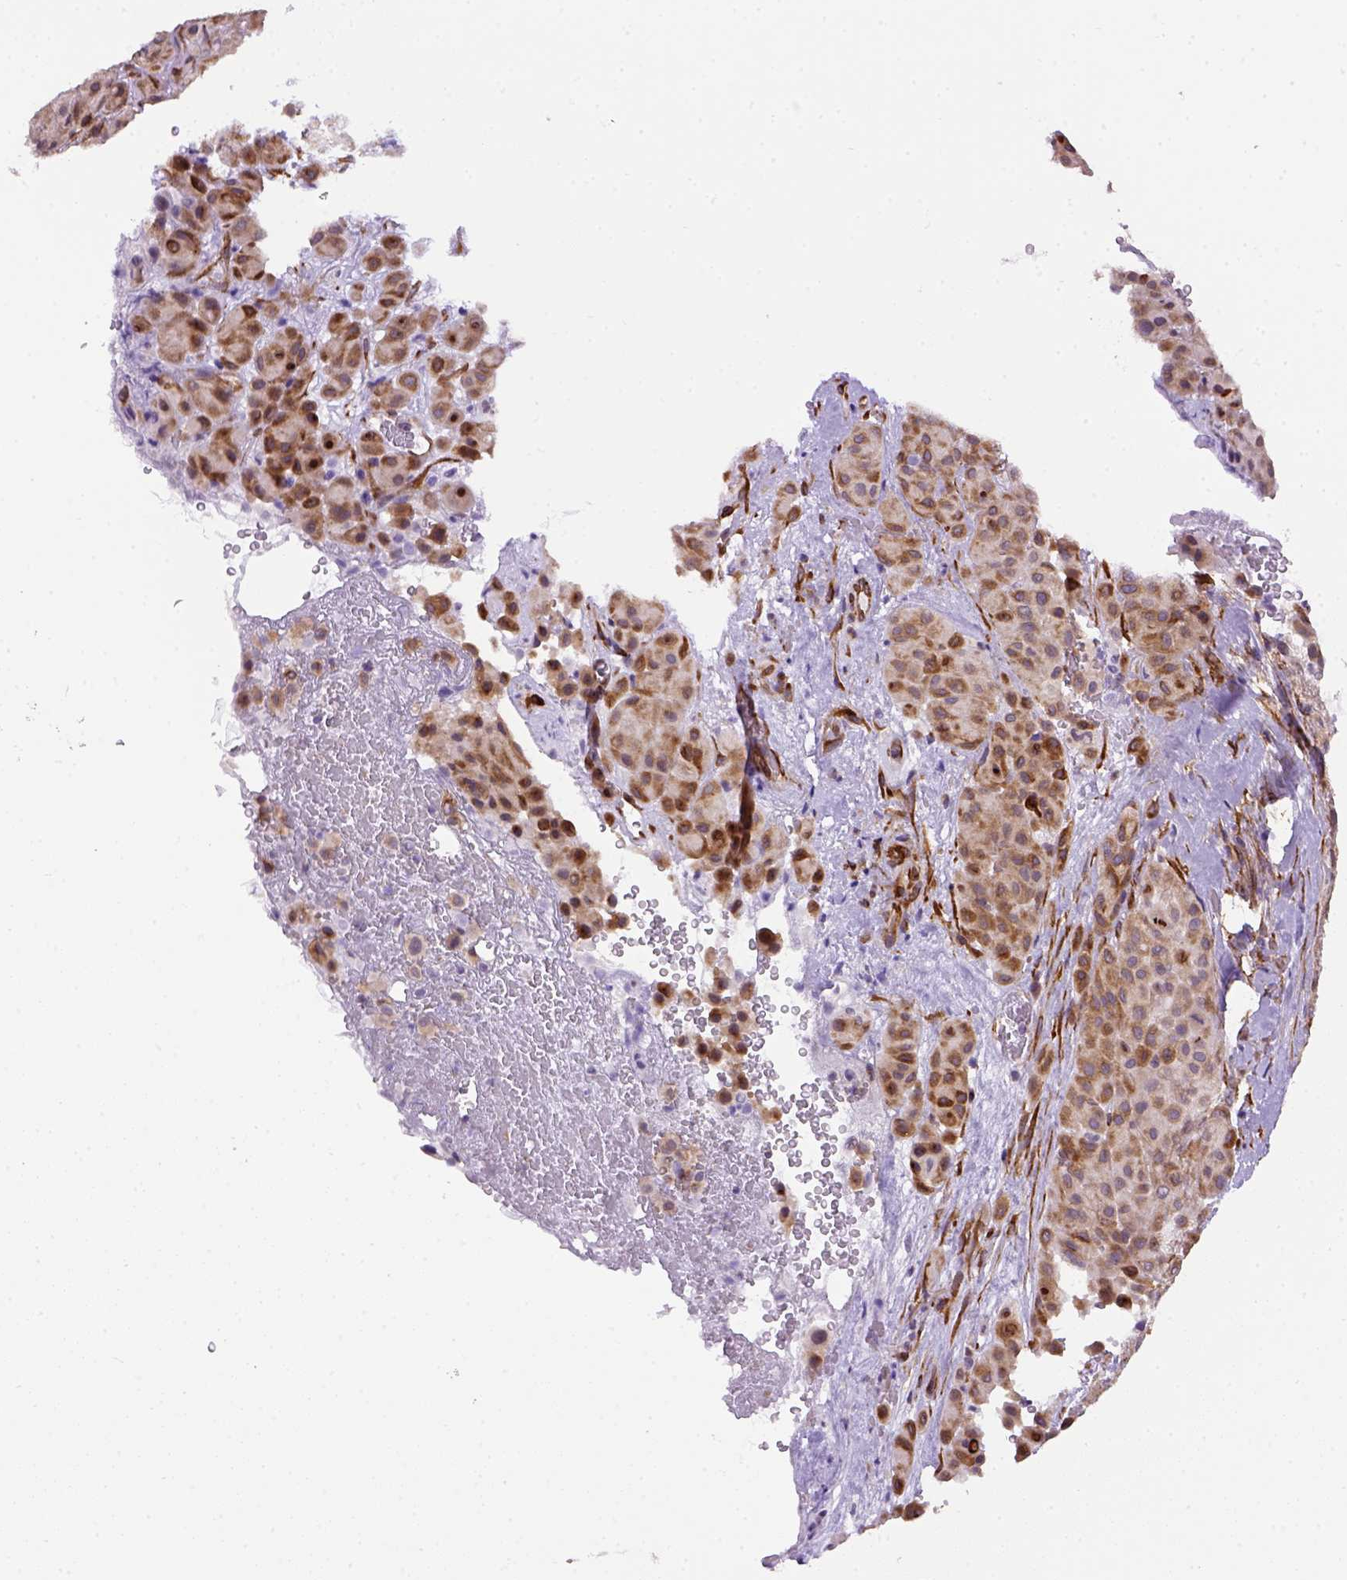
{"staining": {"intensity": "moderate", "quantity": ">75%", "location": "cytoplasmic/membranous"}, "tissue": "melanoma", "cell_type": "Tumor cells", "image_type": "cancer", "snomed": [{"axis": "morphology", "description": "Malignant melanoma, Metastatic site"}, {"axis": "topography", "description": "Smooth muscle"}], "caption": "Immunohistochemical staining of human malignant melanoma (metastatic site) shows moderate cytoplasmic/membranous protein expression in about >75% of tumor cells.", "gene": "KAZN", "patient": {"sex": "male", "age": 41}}